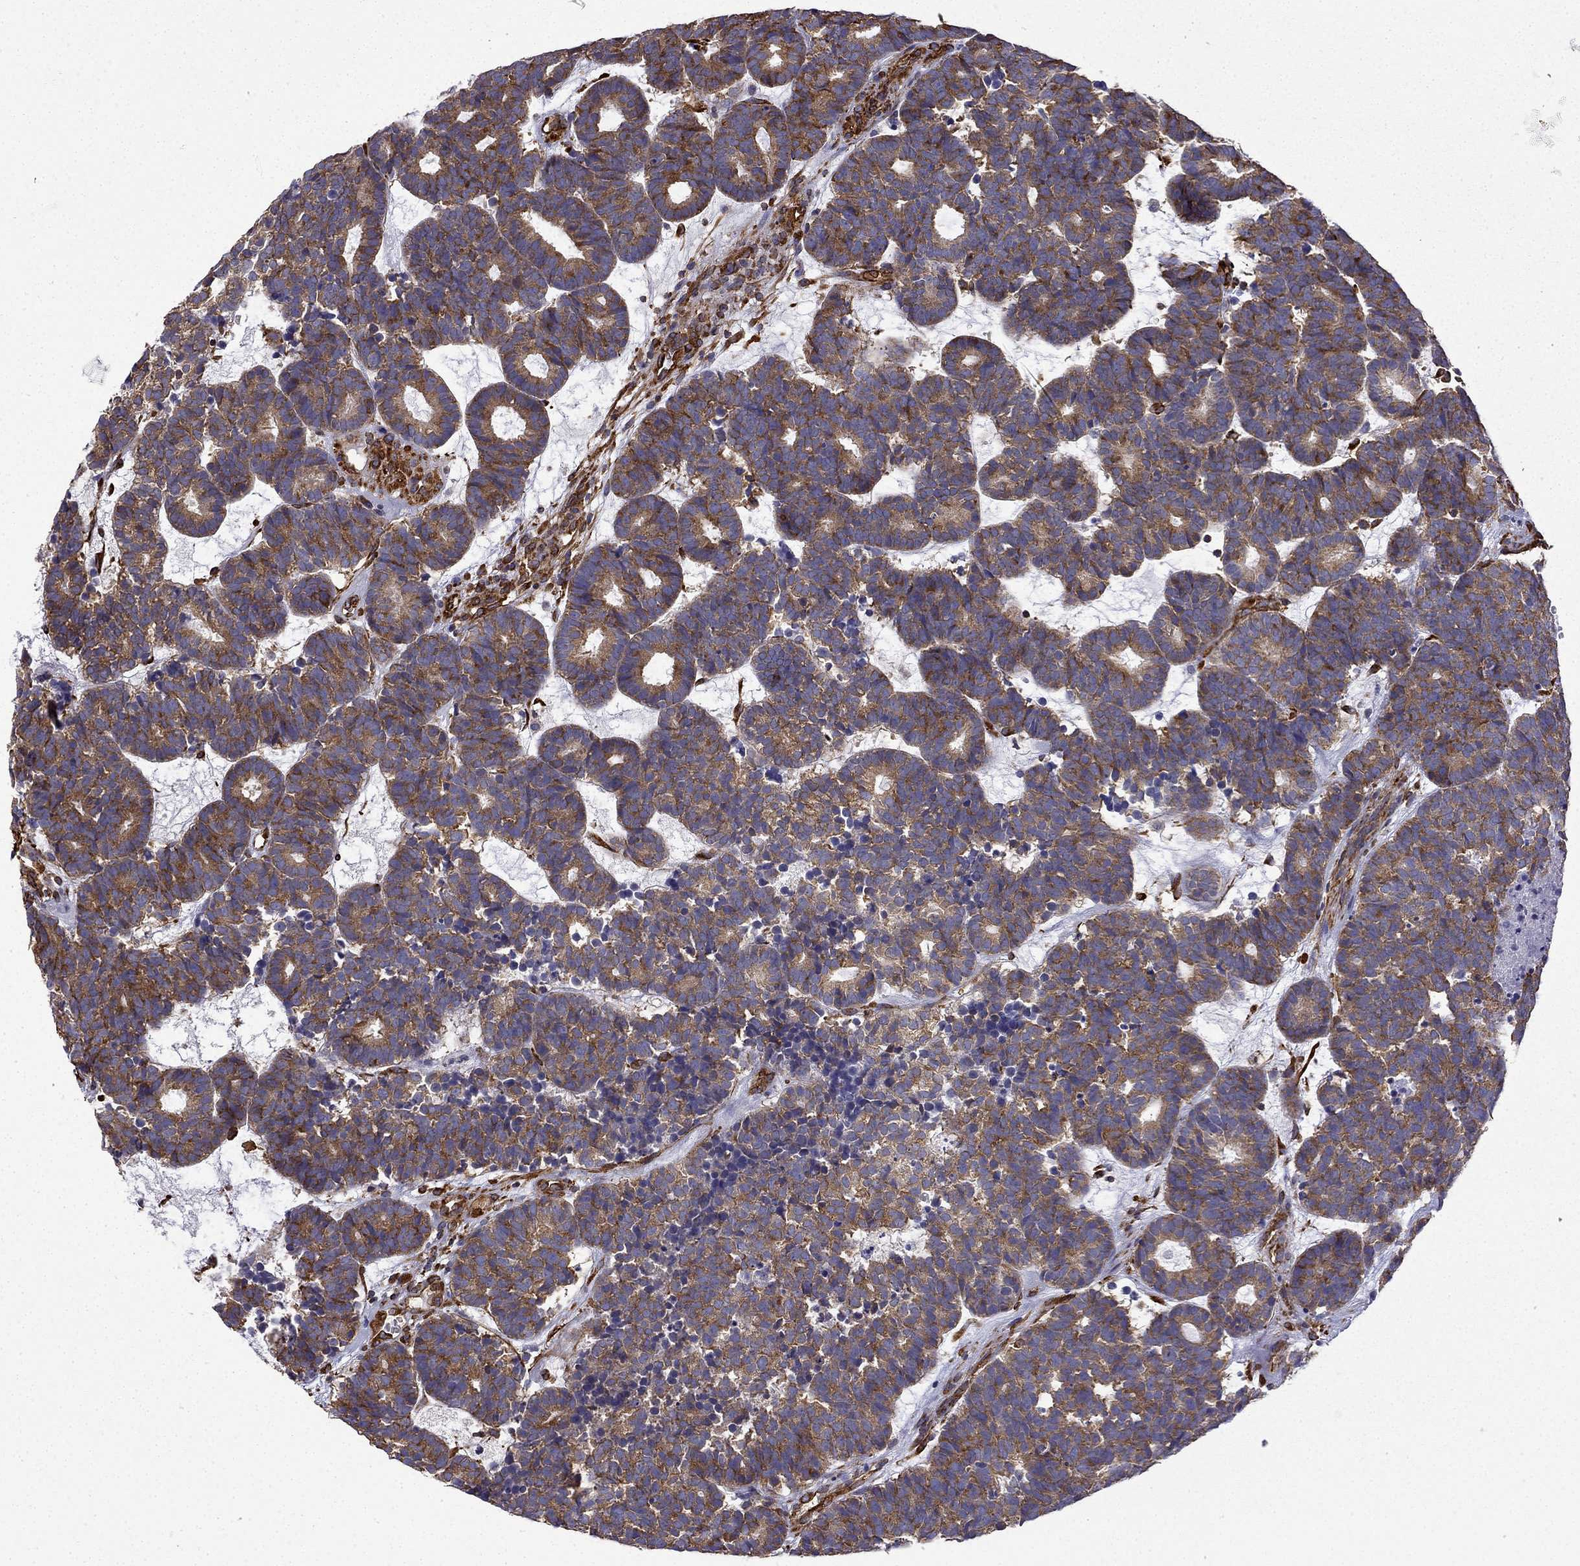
{"staining": {"intensity": "strong", "quantity": ">75%", "location": "cytoplasmic/membranous"}, "tissue": "head and neck cancer", "cell_type": "Tumor cells", "image_type": "cancer", "snomed": [{"axis": "morphology", "description": "Adenocarcinoma, NOS"}, {"axis": "topography", "description": "Head-Neck"}], "caption": "Strong cytoplasmic/membranous protein staining is identified in about >75% of tumor cells in head and neck cancer. Ihc stains the protein of interest in brown and the nuclei are stained blue.", "gene": "MAP4", "patient": {"sex": "female", "age": 81}}